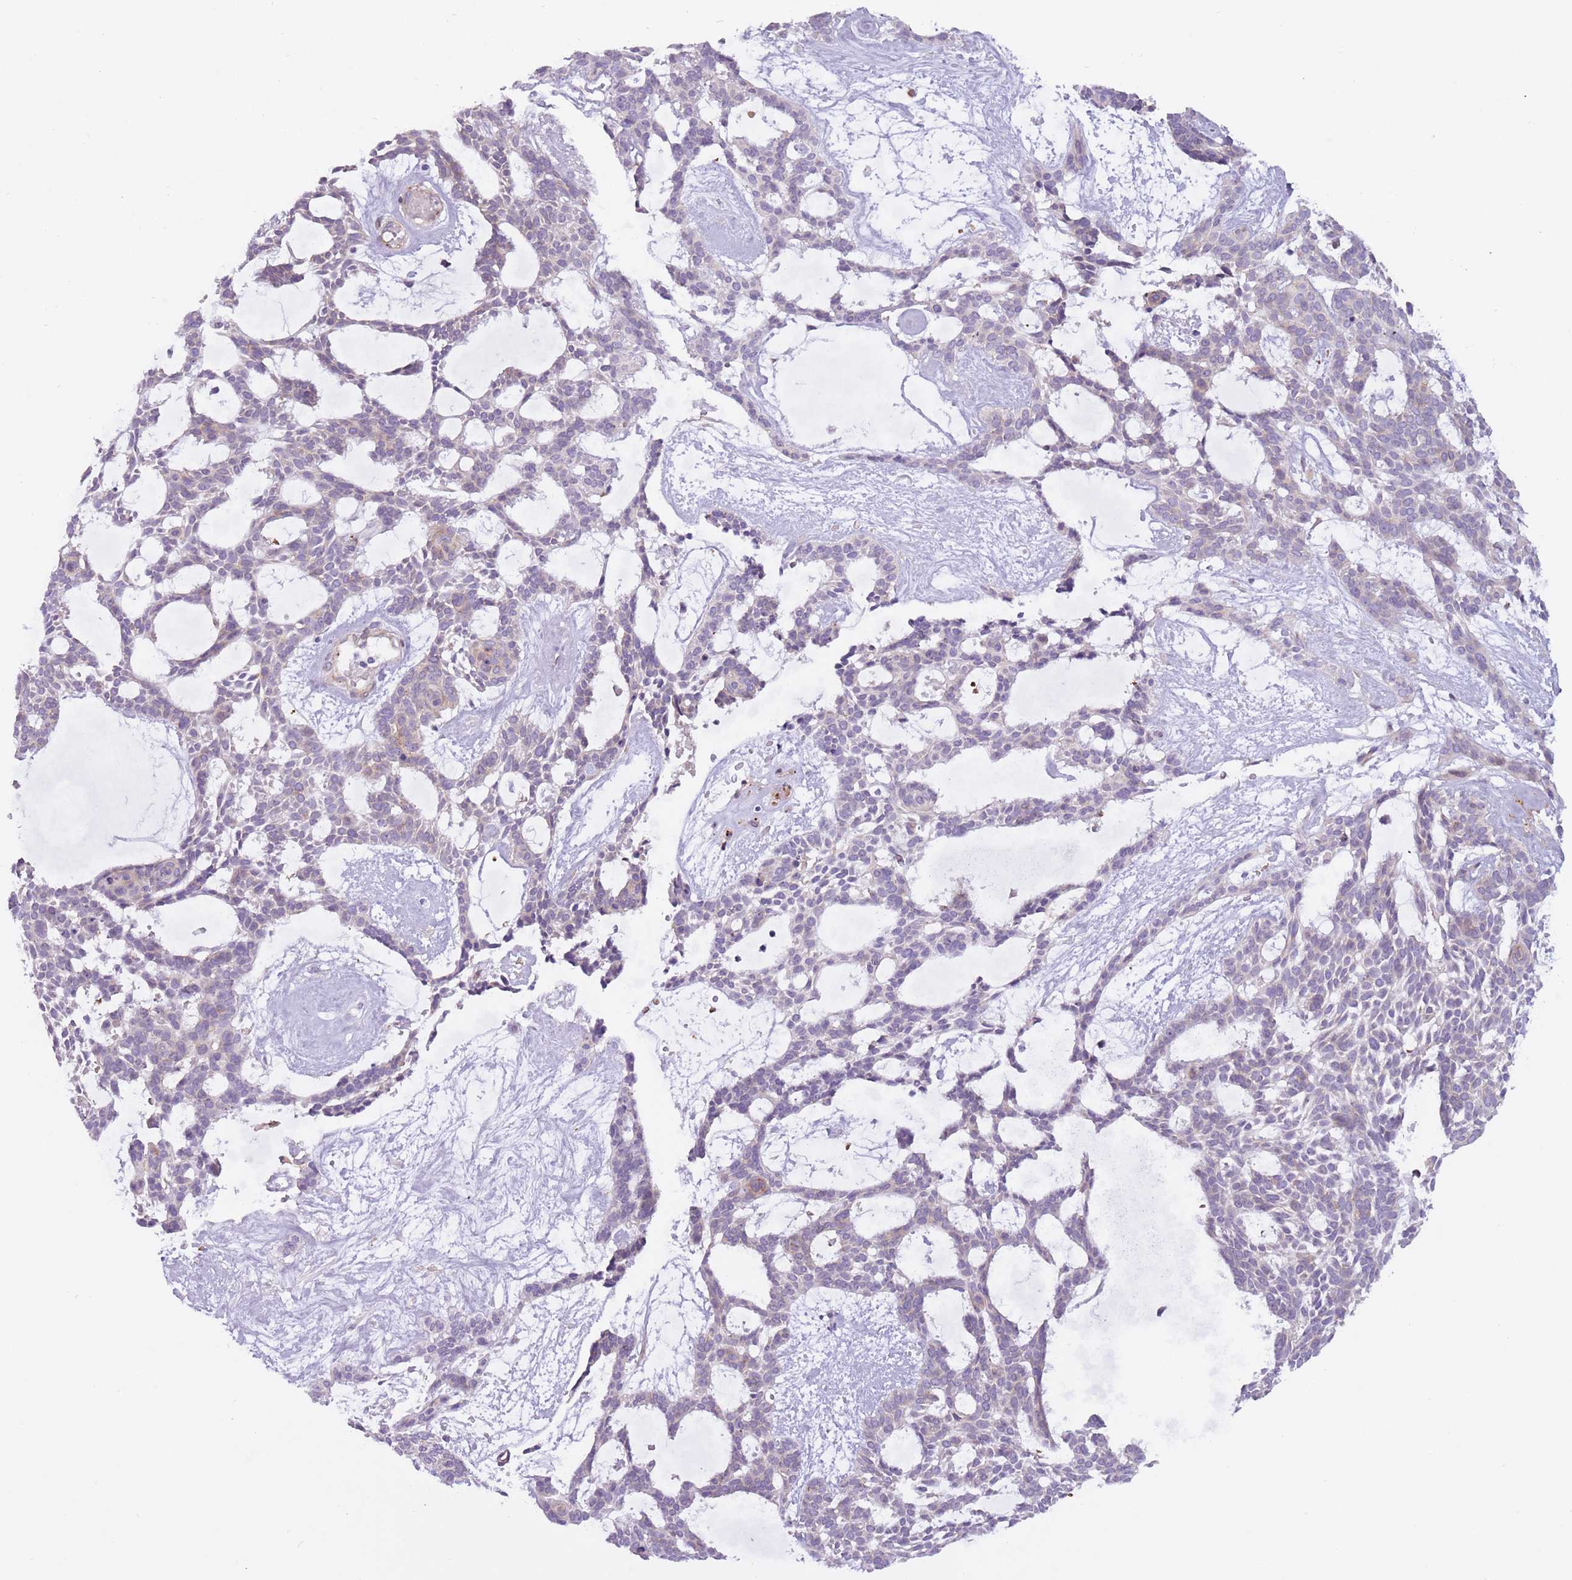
{"staining": {"intensity": "weak", "quantity": "<25%", "location": "cytoplasmic/membranous"}, "tissue": "skin cancer", "cell_type": "Tumor cells", "image_type": "cancer", "snomed": [{"axis": "morphology", "description": "Basal cell carcinoma"}, {"axis": "topography", "description": "Skin"}], "caption": "Image shows no significant protein expression in tumor cells of skin basal cell carcinoma. The staining was performed using DAB (3,3'-diaminobenzidine) to visualize the protein expression in brown, while the nuclei were stained in blue with hematoxylin (Magnification: 20x).", "gene": "MRO", "patient": {"sex": "male", "age": 61}}